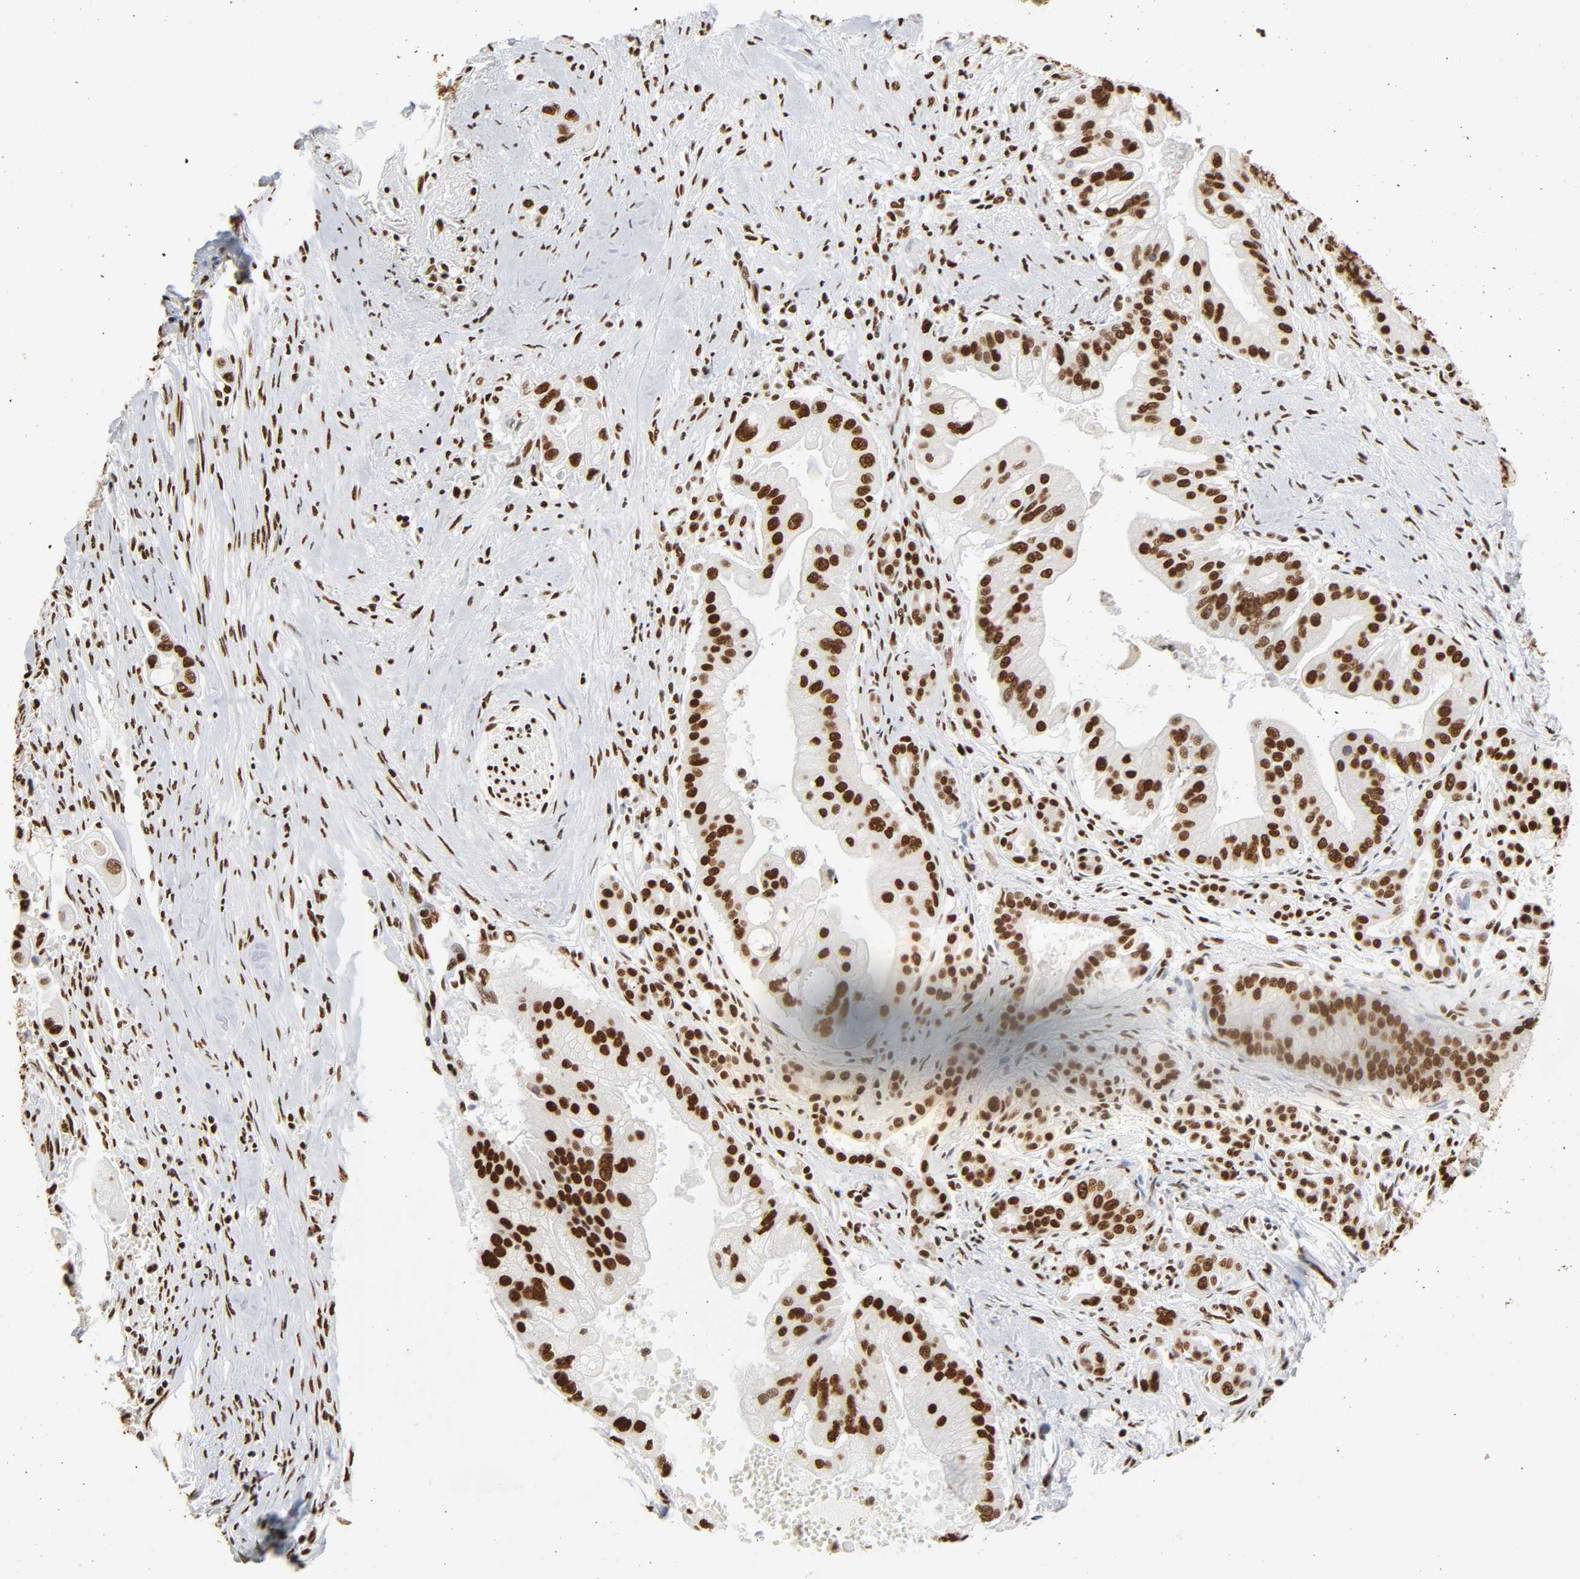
{"staining": {"intensity": "strong", "quantity": ">75%", "location": "nuclear"}, "tissue": "pancreatic cancer", "cell_type": "Tumor cells", "image_type": "cancer", "snomed": [{"axis": "morphology", "description": "Adenocarcinoma, NOS"}, {"axis": "topography", "description": "Pancreas"}], "caption": "A brown stain shows strong nuclear positivity of a protein in adenocarcinoma (pancreatic) tumor cells. (DAB (3,3'-diaminobenzidine) IHC with brightfield microscopy, high magnification).", "gene": "HNRNPC", "patient": {"sex": "male", "age": 59}}